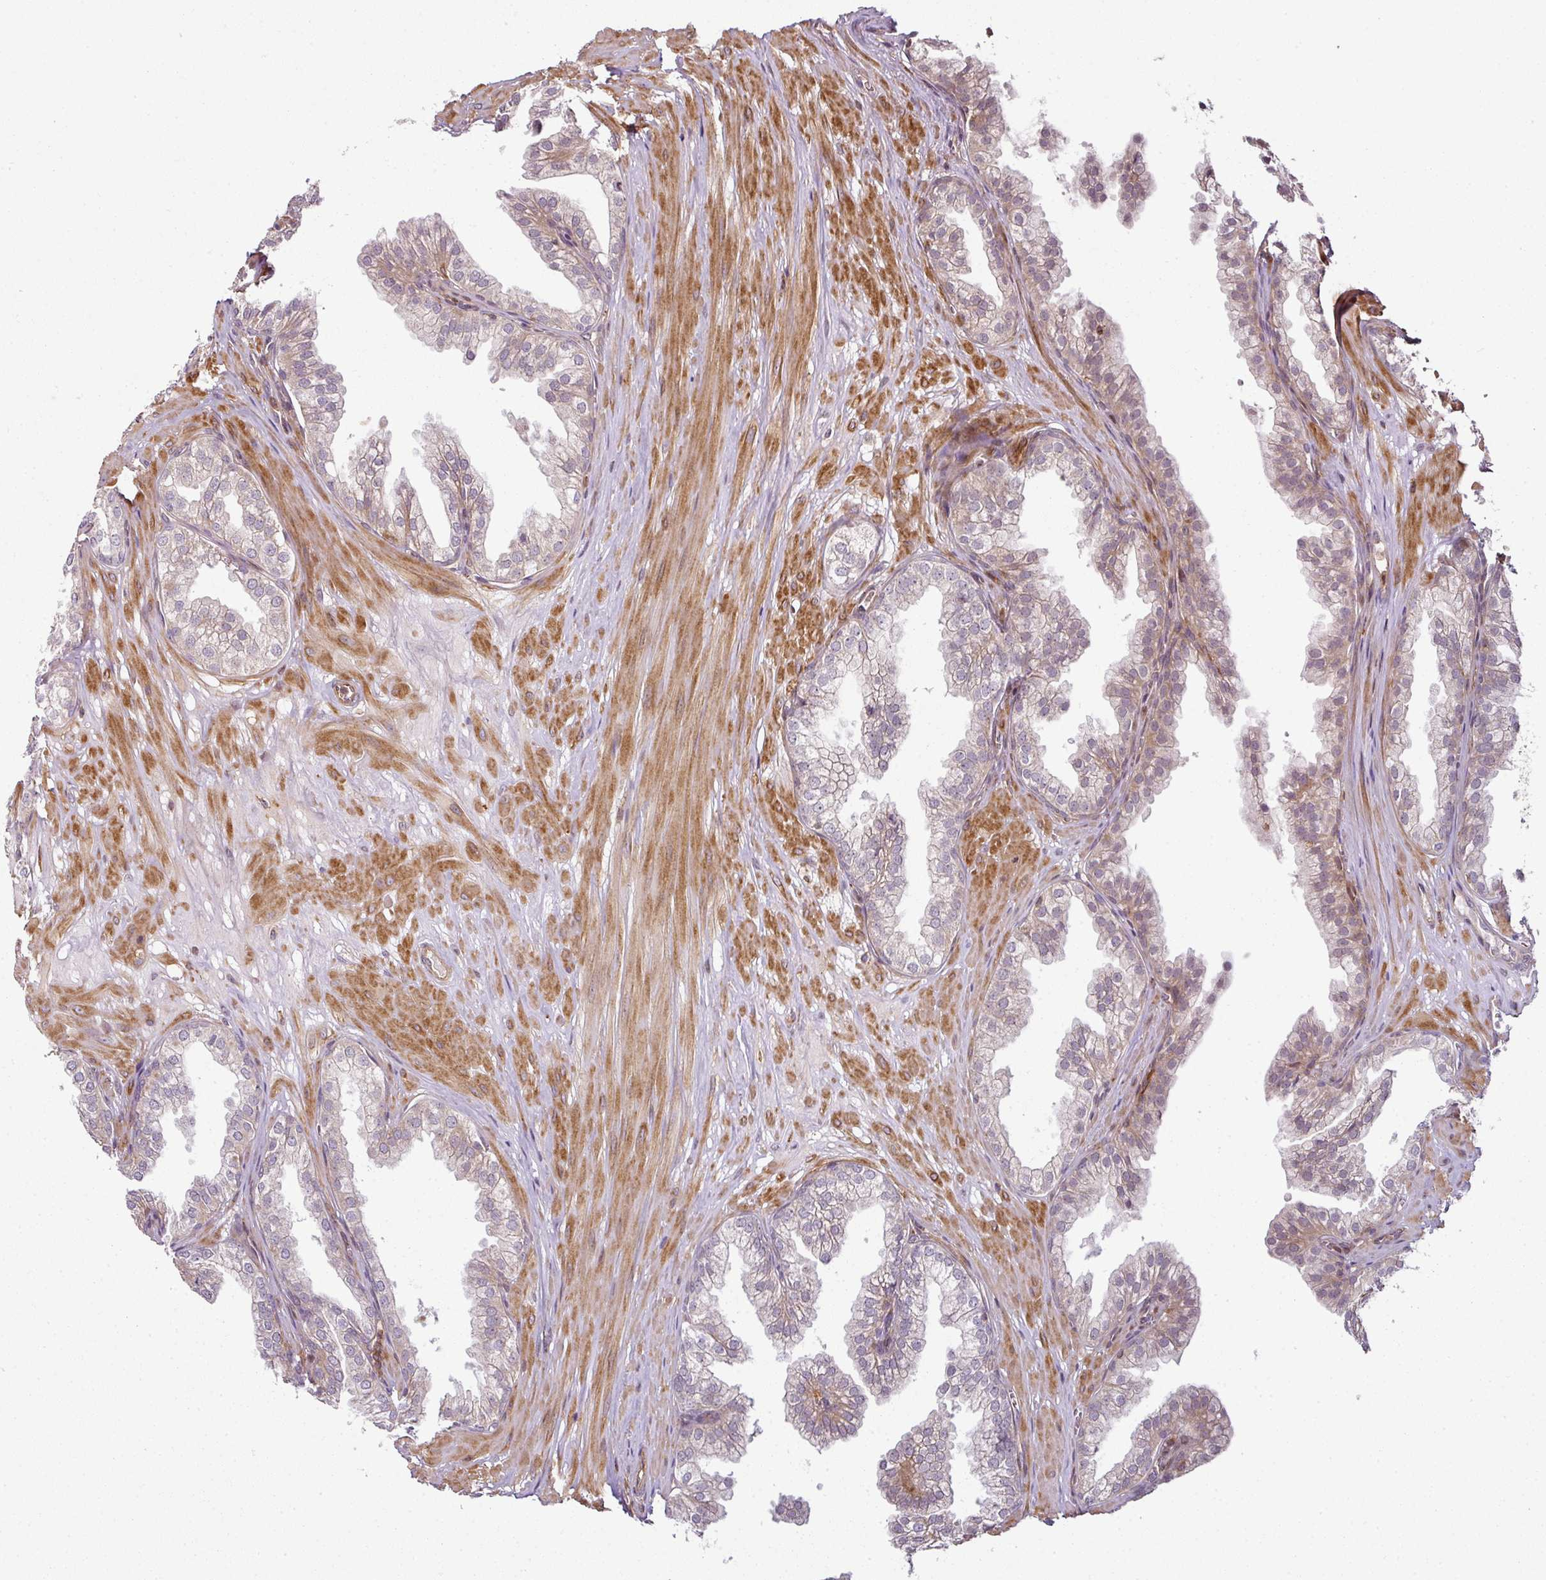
{"staining": {"intensity": "weak", "quantity": "<25%", "location": "cytoplasmic/membranous"}, "tissue": "prostate", "cell_type": "Glandular cells", "image_type": "normal", "snomed": [{"axis": "morphology", "description": "Normal tissue, NOS"}, {"axis": "topography", "description": "Prostate"}, {"axis": "topography", "description": "Peripheral nerve tissue"}], "caption": "Prostate stained for a protein using immunohistochemistry (IHC) displays no expression glandular cells.", "gene": "ATAT1", "patient": {"sex": "male", "age": 55}}